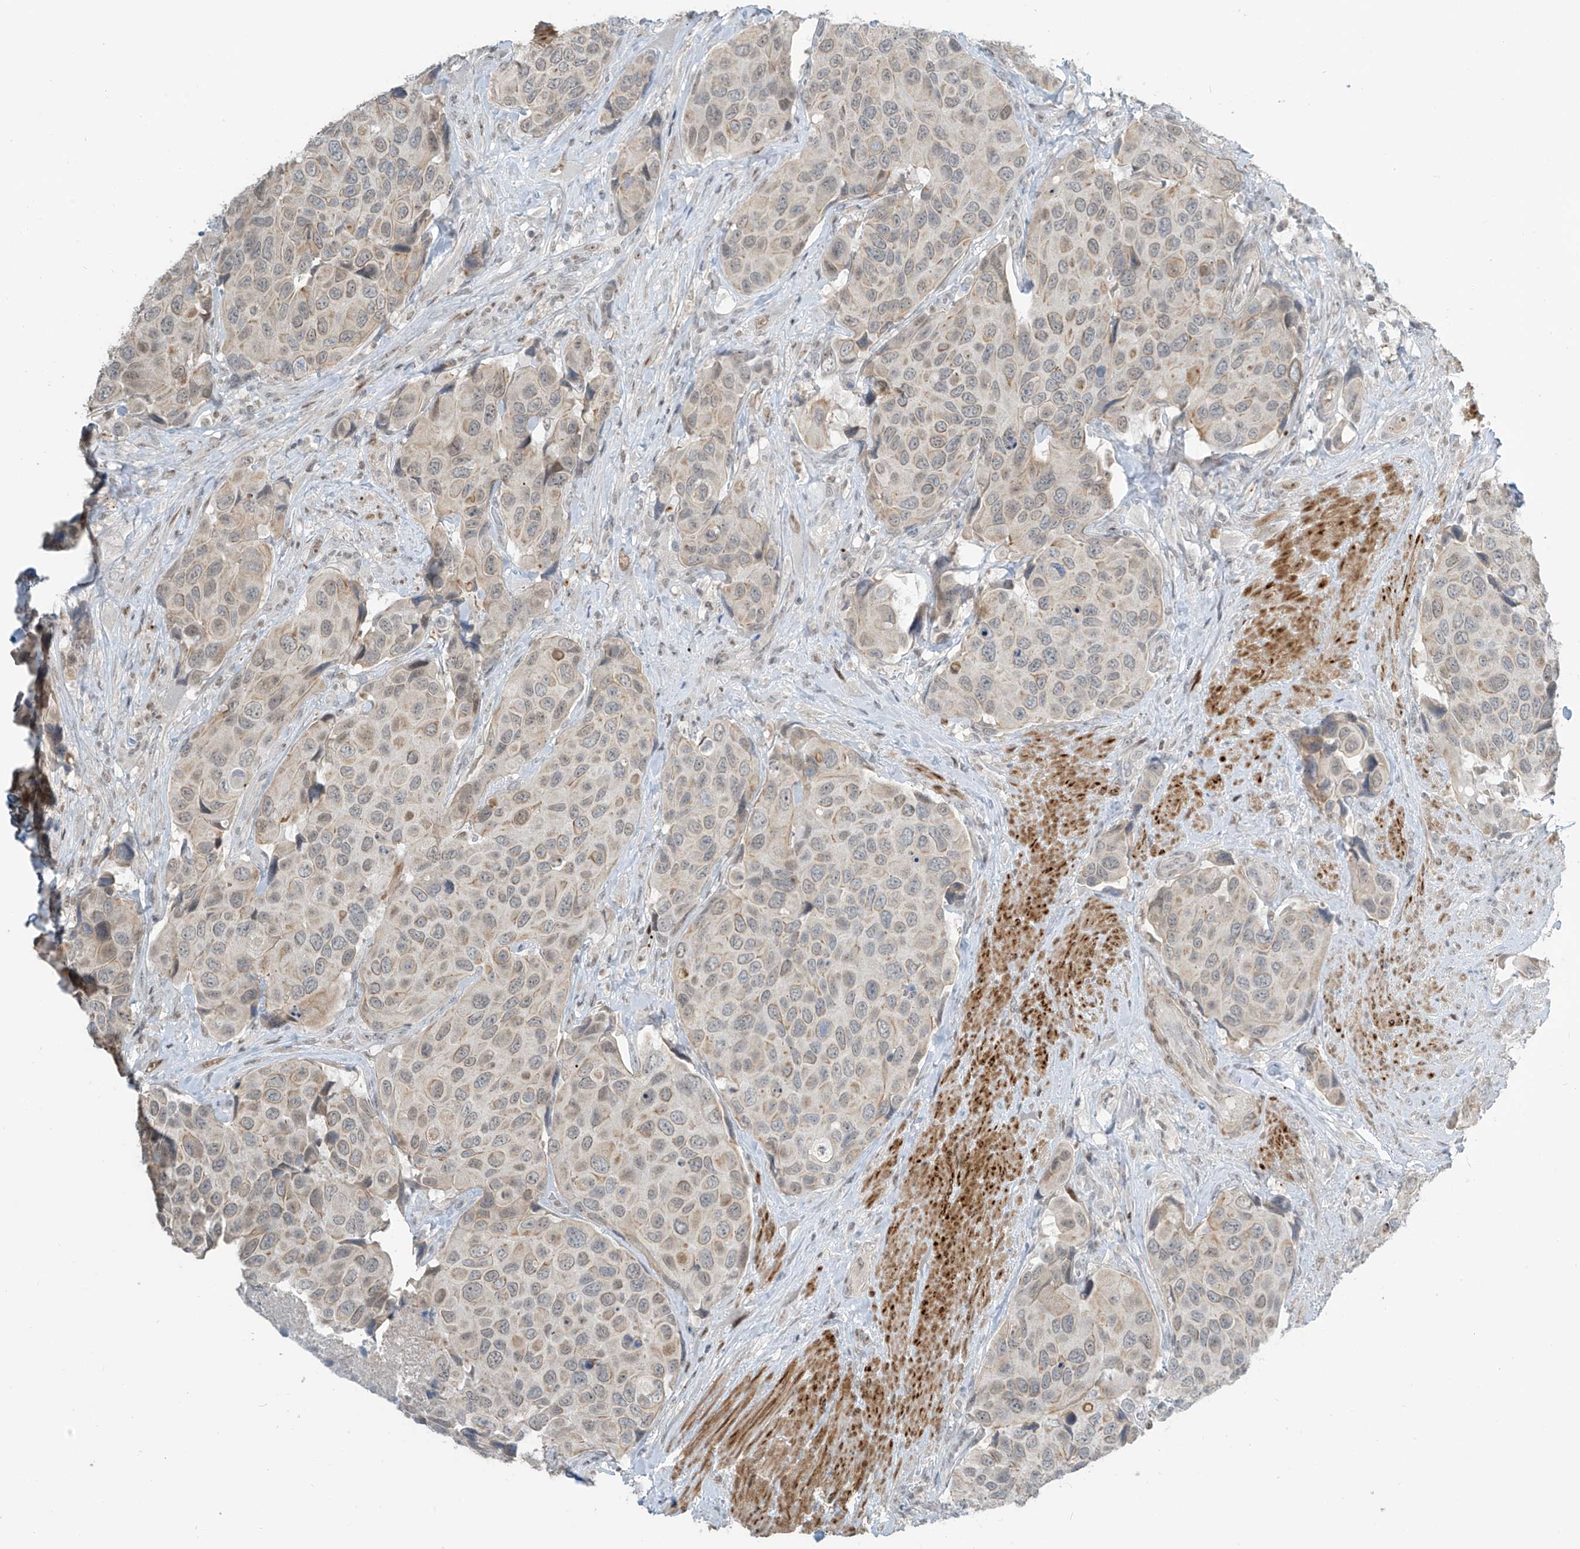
{"staining": {"intensity": "weak", "quantity": "25%-75%", "location": "cytoplasmic/membranous"}, "tissue": "urothelial cancer", "cell_type": "Tumor cells", "image_type": "cancer", "snomed": [{"axis": "morphology", "description": "Urothelial carcinoma, High grade"}, {"axis": "topography", "description": "Urinary bladder"}], "caption": "Tumor cells show weak cytoplasmic/membranous positivity in approximately 25%-75% of cells in high-grade urothelial carcinoma.", "gene": "METAP1D", "patient": {"sex": "male", "age": 74}}